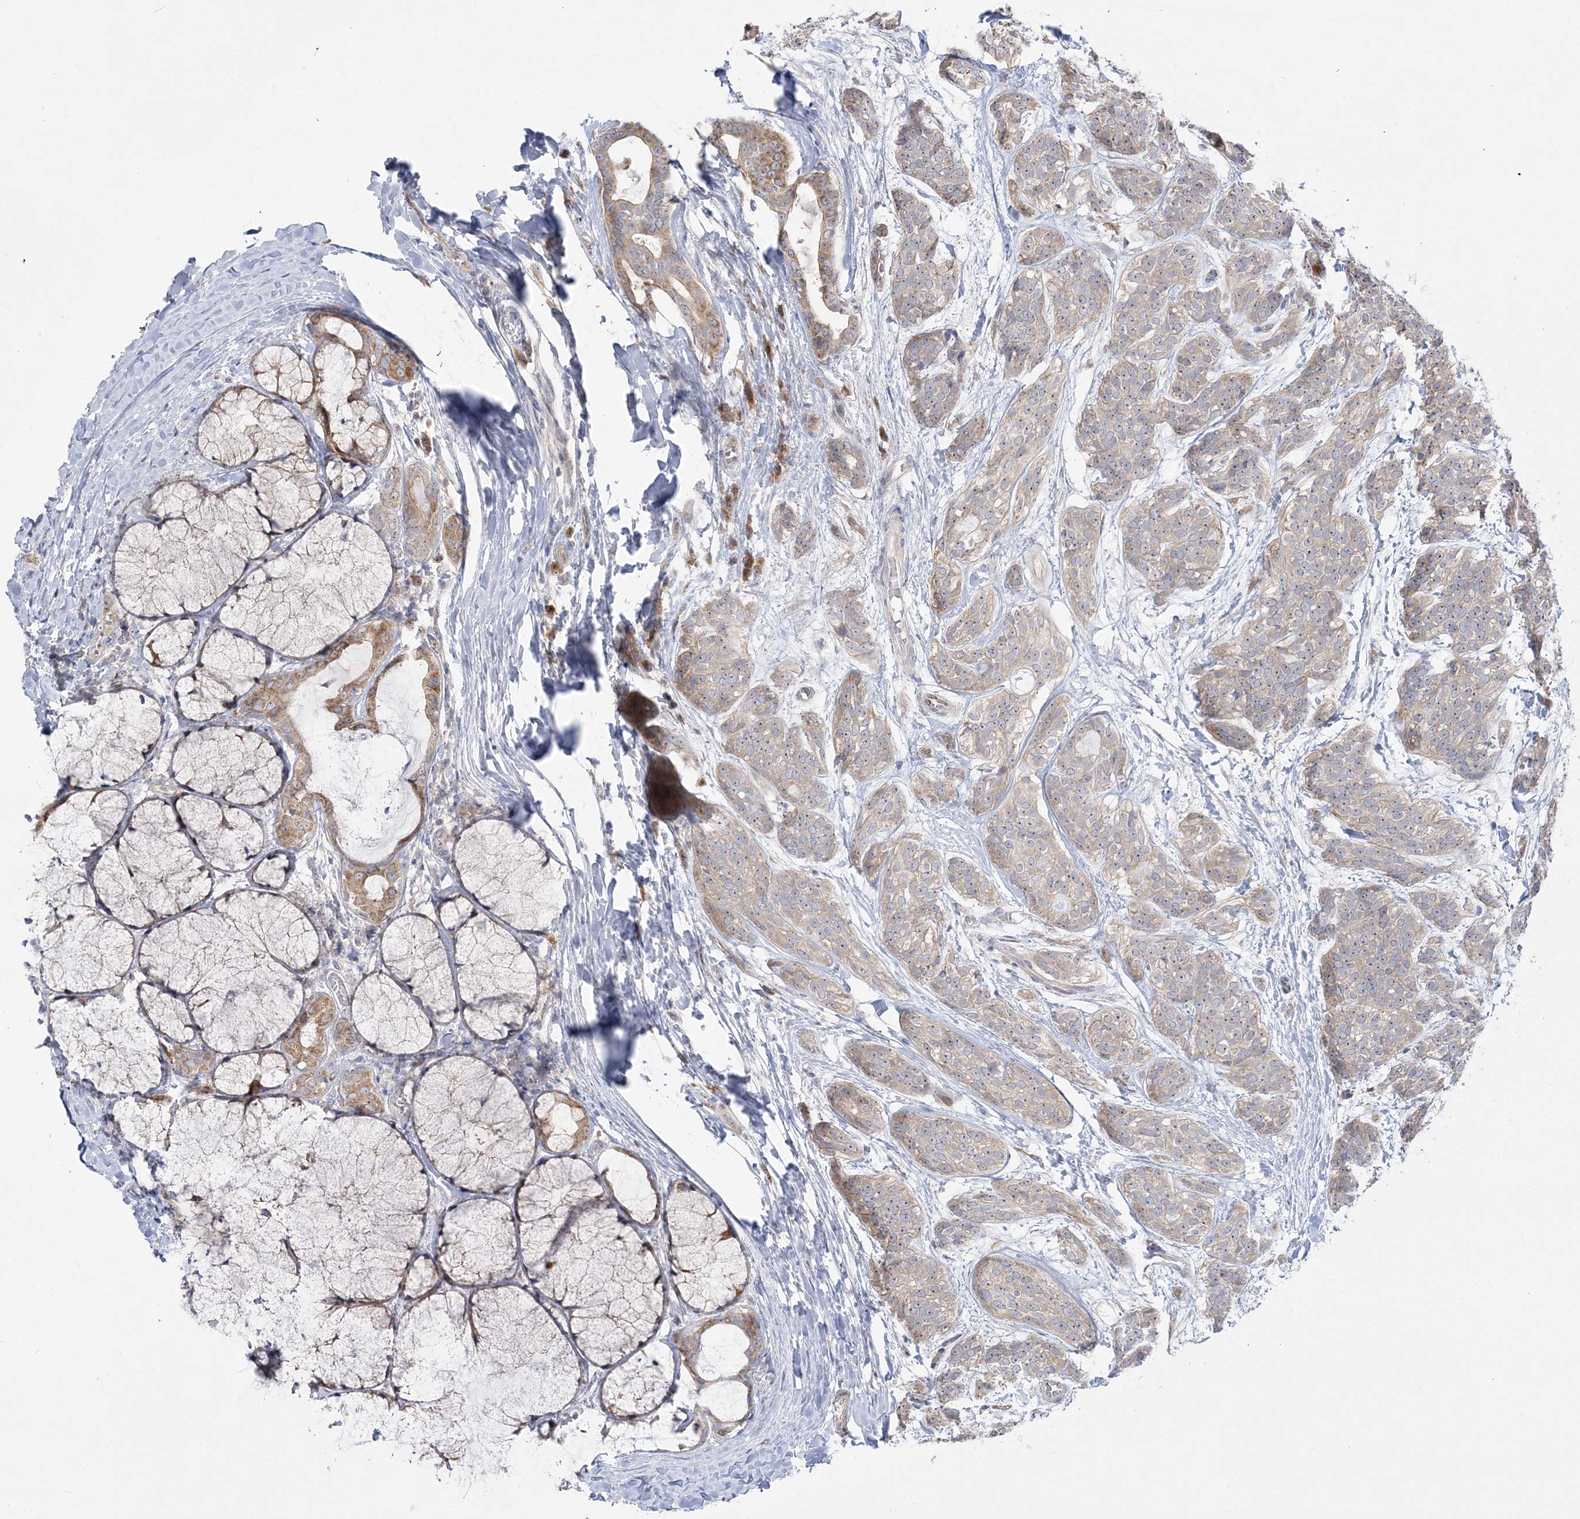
{"staining": {"intensity": "weak", "quantity": "25%-75%", "location": "cytoplasmic/membranous"}, "tissue": "head and neck cancer", "cell_type": "Tumor cells", "image_type": "cancer", "snomed": [{"axis": "morphology", "description": "Adenocarcinoma, NOS"}, {"axis": "topography", "description": "Head-Neck"}], "caption": "Immunohistochemical staining of adenocarcinoma (head and neck) displays low levels of weak cytoplasmic/membranous protein expression in approximately 25%-75% of tumor cells.", "gene": "MMADHC", "patient": {"sex": "male", "age": 66}}